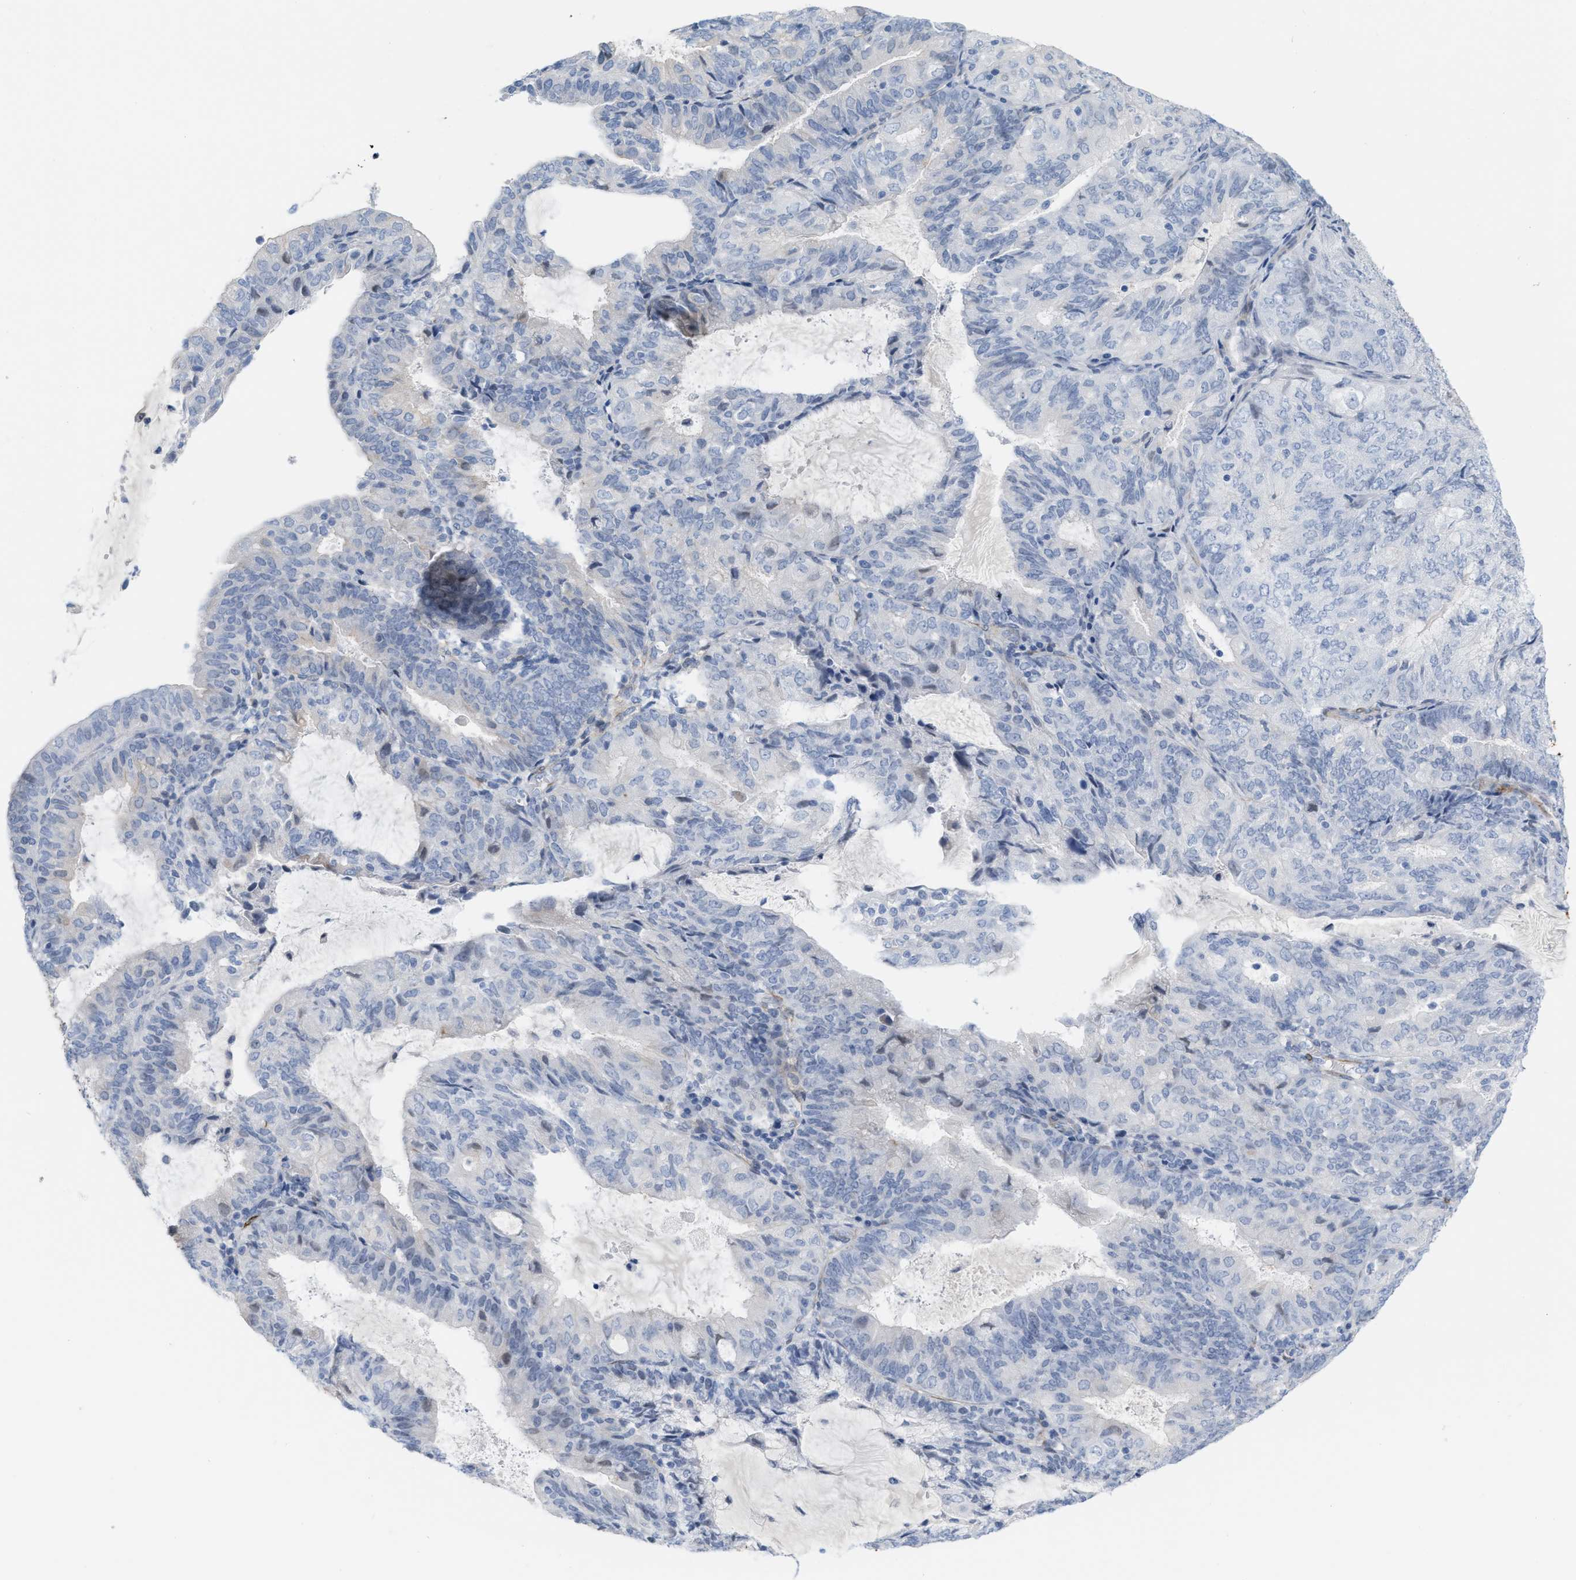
{"staining": {"intensity": "negative", "quantity": "none", "location": "none"}, "tissue": "endometrial cancer", "cell_type": "Tumor cells", "image_type": "cancer", "snomed": [{"axis": "morphology", "description": "Adenocarcinoma, NOS"}, {"axis": "topography", "description": "Endometrium"}], "caption": "There is no significant expression in tumor cells of endometrial adenocarcinoma. Brightfield microscopy of IHC stained with DAB (brown) and hematoxylin (blue), captured at high magnification.", "gene": "TAGLN", "patient": {"sex": "female", "age": 81}}